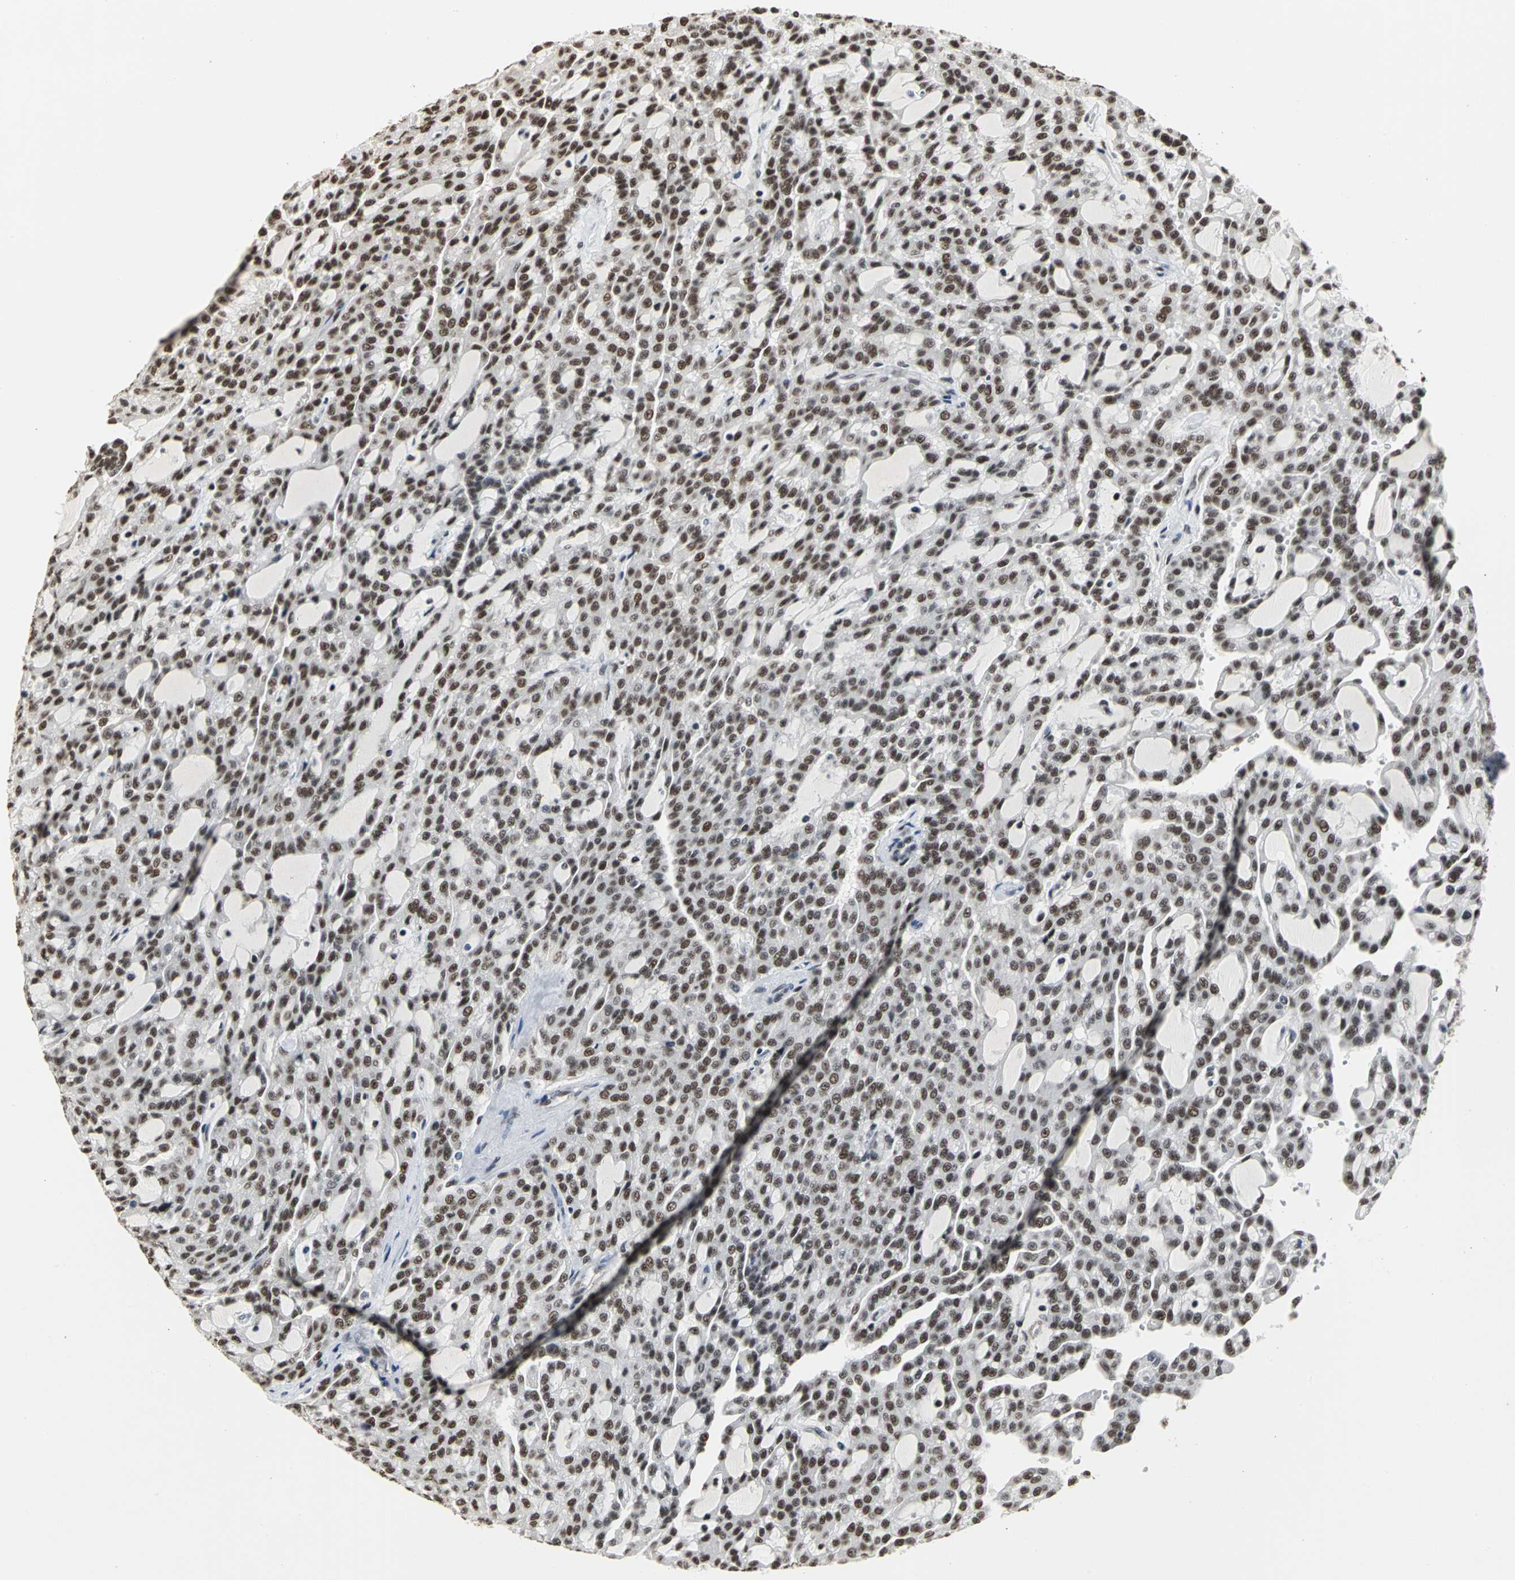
{"staining": {"intensity": "strong", "quantity": ">75%", "location": "nuclear"}, "tissue": "renal cancer", "cell_type": "Tumor cells", "image_type": "cancer", "snomed": [{"axis": "morphology", "description": "Adenocarcinoma, NOS"}, {"axis": "topography", "description": "Kidney"}], "caption": "The photomicrograph reveals a brown stain indicating the presence of a protein in the nuclear of tumor cells in adenocarcinoma (renal).", "gene": "CCDC88C", "patient": {"sex": "male", "age": 63}}